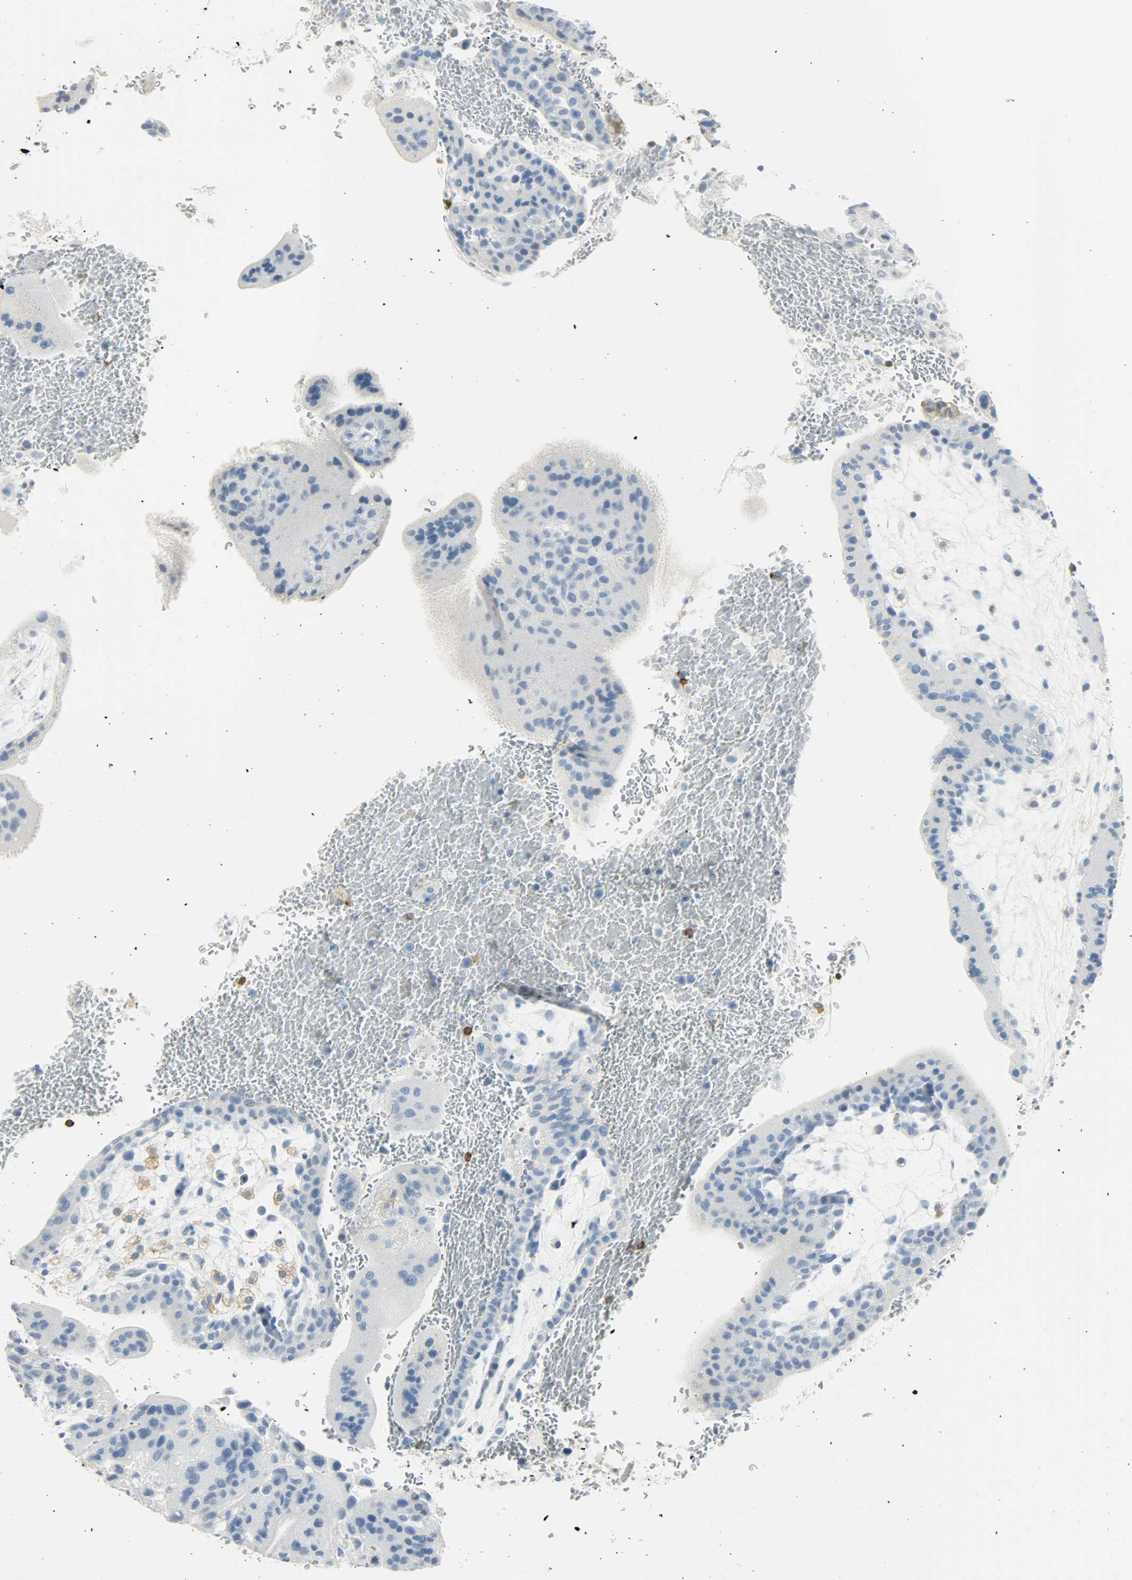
{"staining": {"intensity": "negative", "quantity": "none", "location": "none"}, "tissue": "placenta", "cell_type": "Decidual cells", "image_type": "normal", "snomed": [{"axis": "morphology", "description": "Normal tissue, NOS"}, {"axis": "topography", "description": "Placenta"}], "caption": "This is a image of immunohistochemistry staining of unremarkable placenta, which shows no staining in decidual cells. (DAB (3,3'-diaminobenzidine) immunohistochemistry (IHC), high magnification).", "gene": "PTPN6", "patient": {"sex": "female", "age": 35}}